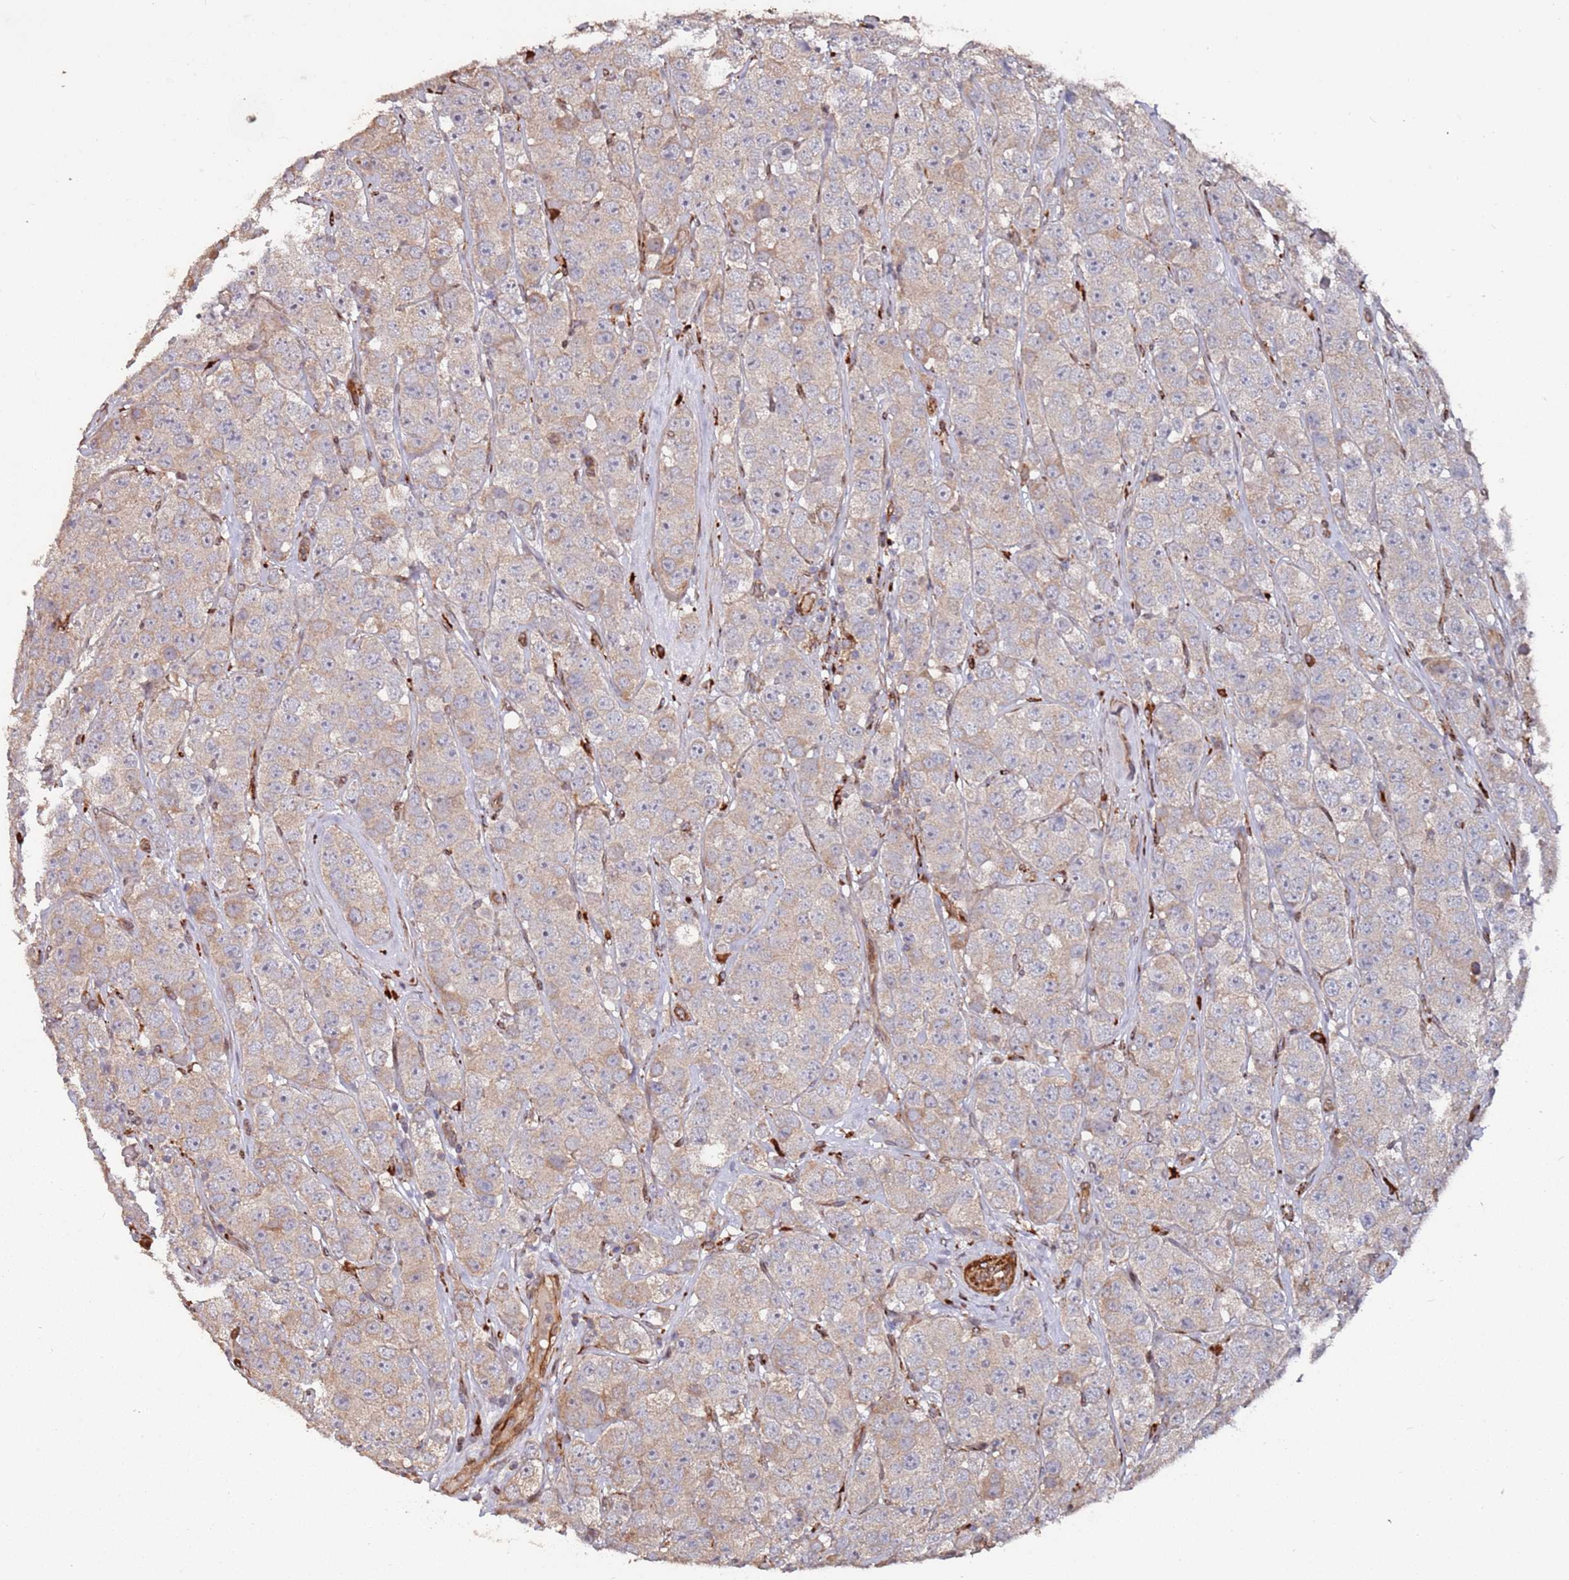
{"staining": {"intensity": "weak", "quantity": ">75%", "location": "cytoplasmic/membranous"}, "tissue": "testis cancer", "cell_type": "Tumor cells", "image_type": "cancer", "snomed": [{"axis": "morphology", "description": "Seminoma, NOS"}, {"axis": "topography", "description": "Testis"}], "caption": "A photomicrograph showing weak cytoplasmic/membranous staining in about >75% of tumor cells in seminoma (testis), as visualized by brown immunohistochemical staining.", "gene": "LACC1", "patient": {"sex": "male", "age": 28}}